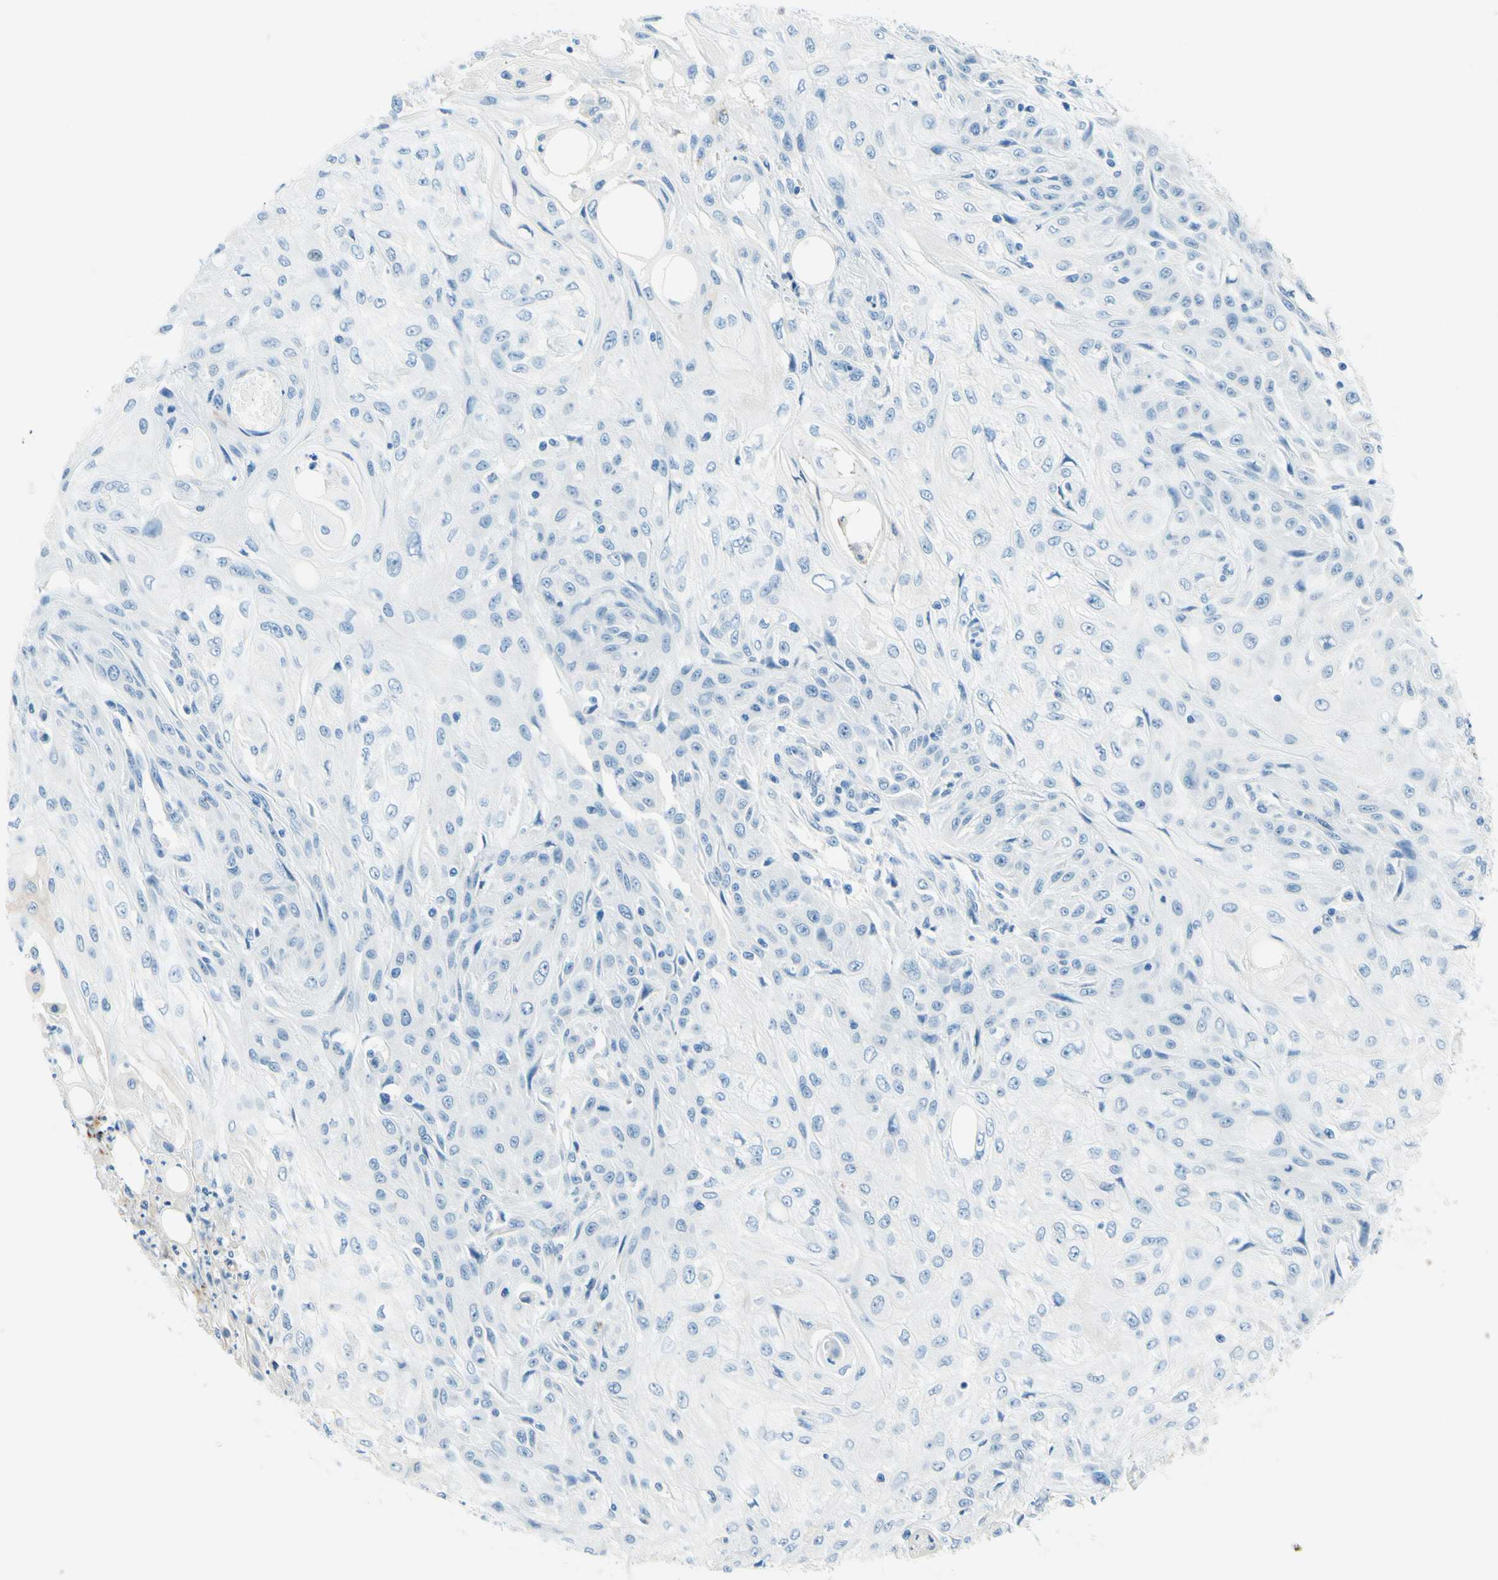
{"staining": {"intensity": "negative", "quantity": "none", "location": "none"}, "tissue": "skin cancer", "cell_type": "Tumor cells", "image_type": "cancer", "snomed": [{"axis": "morphology", "description": "Squamous cell carcinoma, NOS"}, {"axis": "topography", "description": "Skin"}], "caption": "There is no significant positivity in tumor cells of skin squamous cell carcinoma. Nuclei are stained in blue.", "gene": "PASD1", "patient": {"sex": "male", "age": 75}}